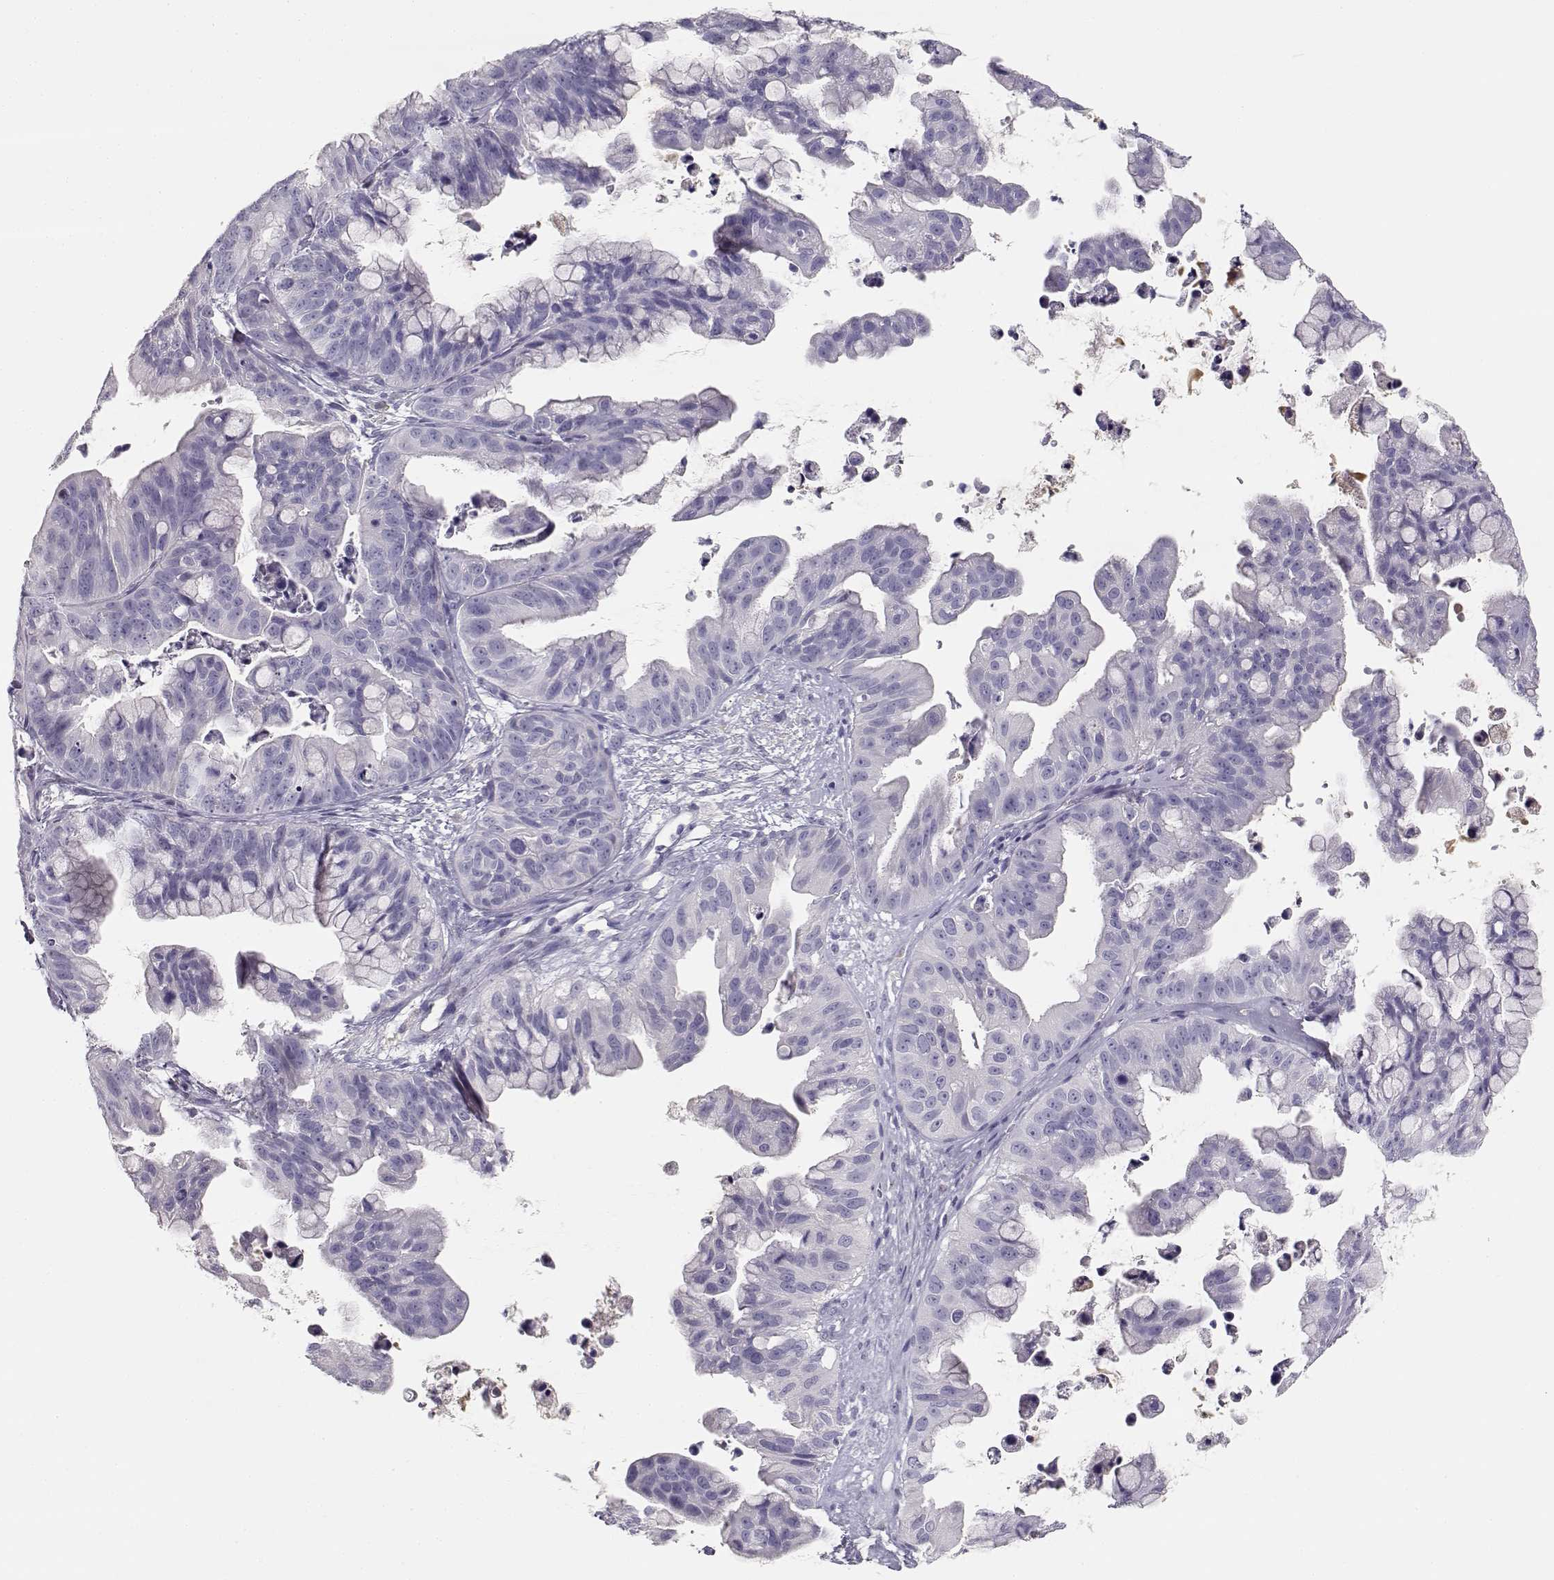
{"staining": {"intensity": "negative", "quantity": "none", "location": "none"}, "tissue": "ovarian cancer", "cell_type": "Tumor cells", "image_type": "cancer", "snomed": [{"axis": "morphology", "description": "Cystadenocarcinoma, mucinous, NOS"}, {"axis": "topography", "description": "Ovary"}], "caption": "A high-resolution photomicrograph shows immunohistochemistry (IHC) staining of ovarian cancer, which demonstrates no significant expression in tumor cells.", "gene": "SLCO6A1", "patient": {"sex": "female", "age": 76}}